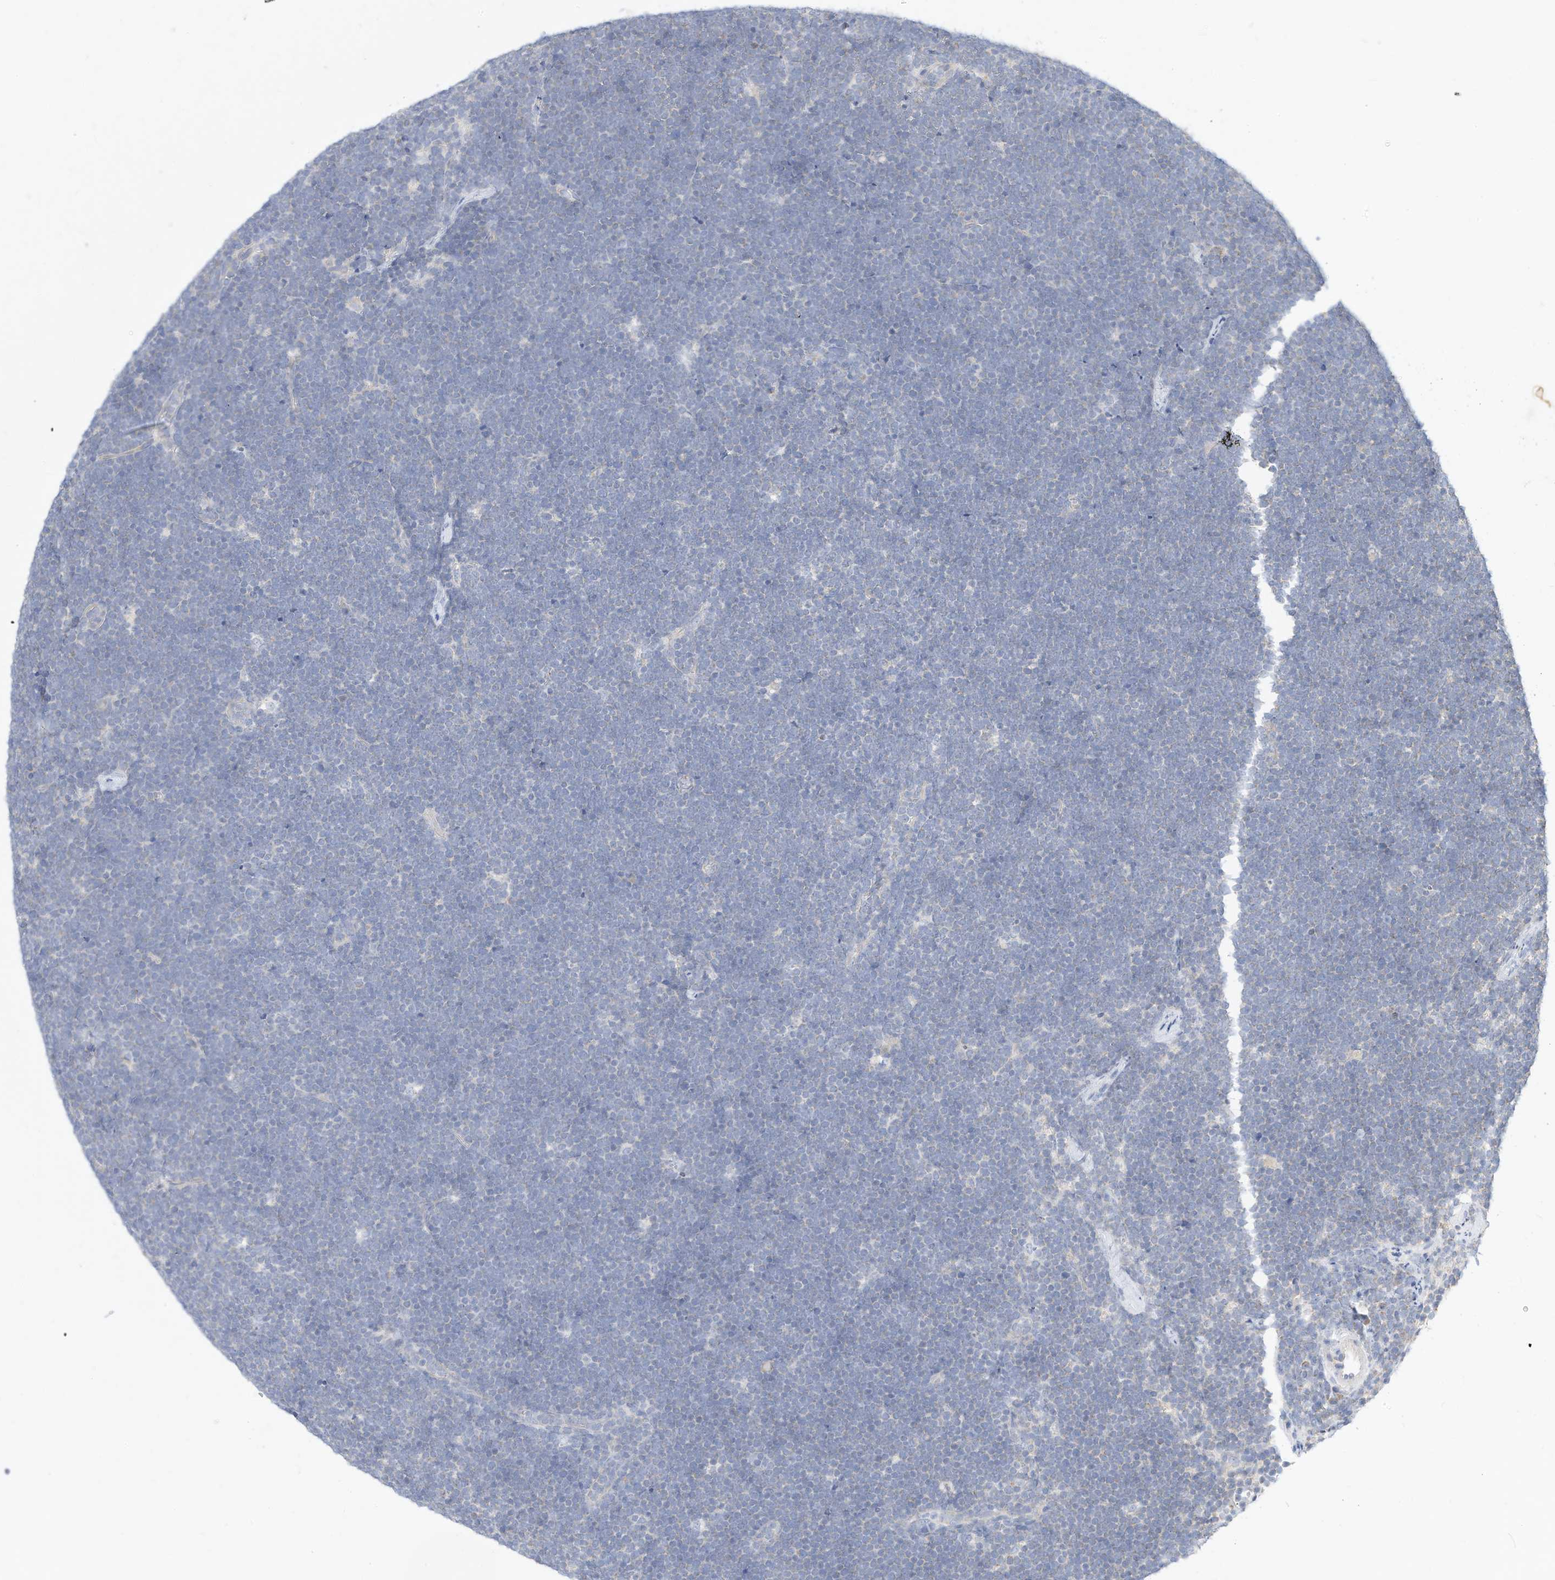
{"staining": {"intensity": "negative", "quantity": "none", "location": "none"}, "tissue": "lymphoma", "cell_type": "Tumor cells", "image_type": "cancer", "snomed": [{"axis": "morphology", "description": "Malignant lymphoma, non-Hodgkin's type, High grade"}, {"axis": "topography", "description": "Lymph node"}], "caption": "Tumor cells are negative for brown protein staining in lymphoma.", "gene": "RHOH", "patient": {"sex": "male", "age": 13}}